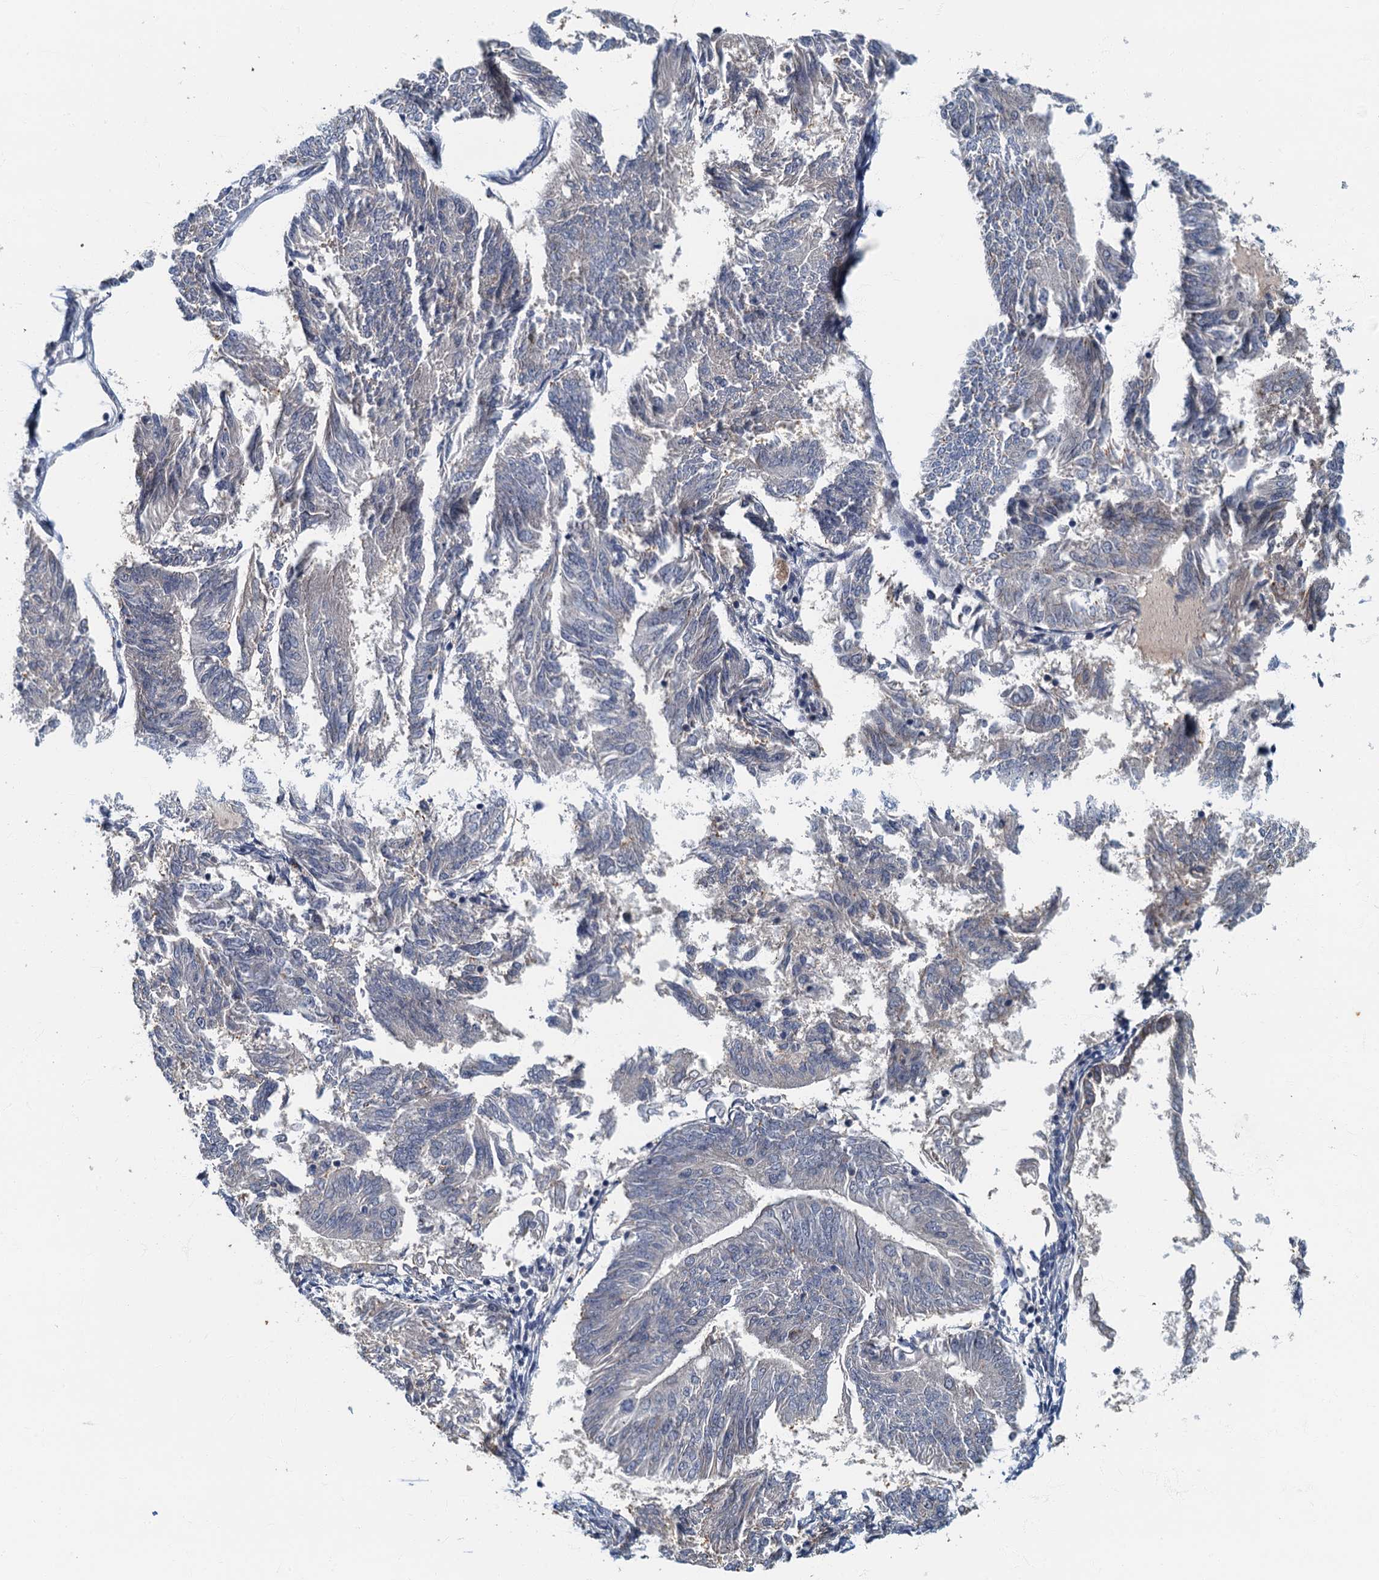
{"staining": {"intensity": "negative", "quantity": "none", "location": "none"}, "tissue": "endometrial cancer", "cell_type": "Tumor cells", "image_type": "cancer", "snomed": [{"axis": "morphology", "description": "Adenocarcinoma, NOS"}, {"axis": "topography", "description": "Endometrium"}], "caption": "This is a photomicrograph of immunohistochemistry staining of endometrial cancer, which shows no positivity in tumor cells. Nuclei are stained in blue.", "gene": "CKAP2L", "patient": {"sex": "female", "age": 58}}